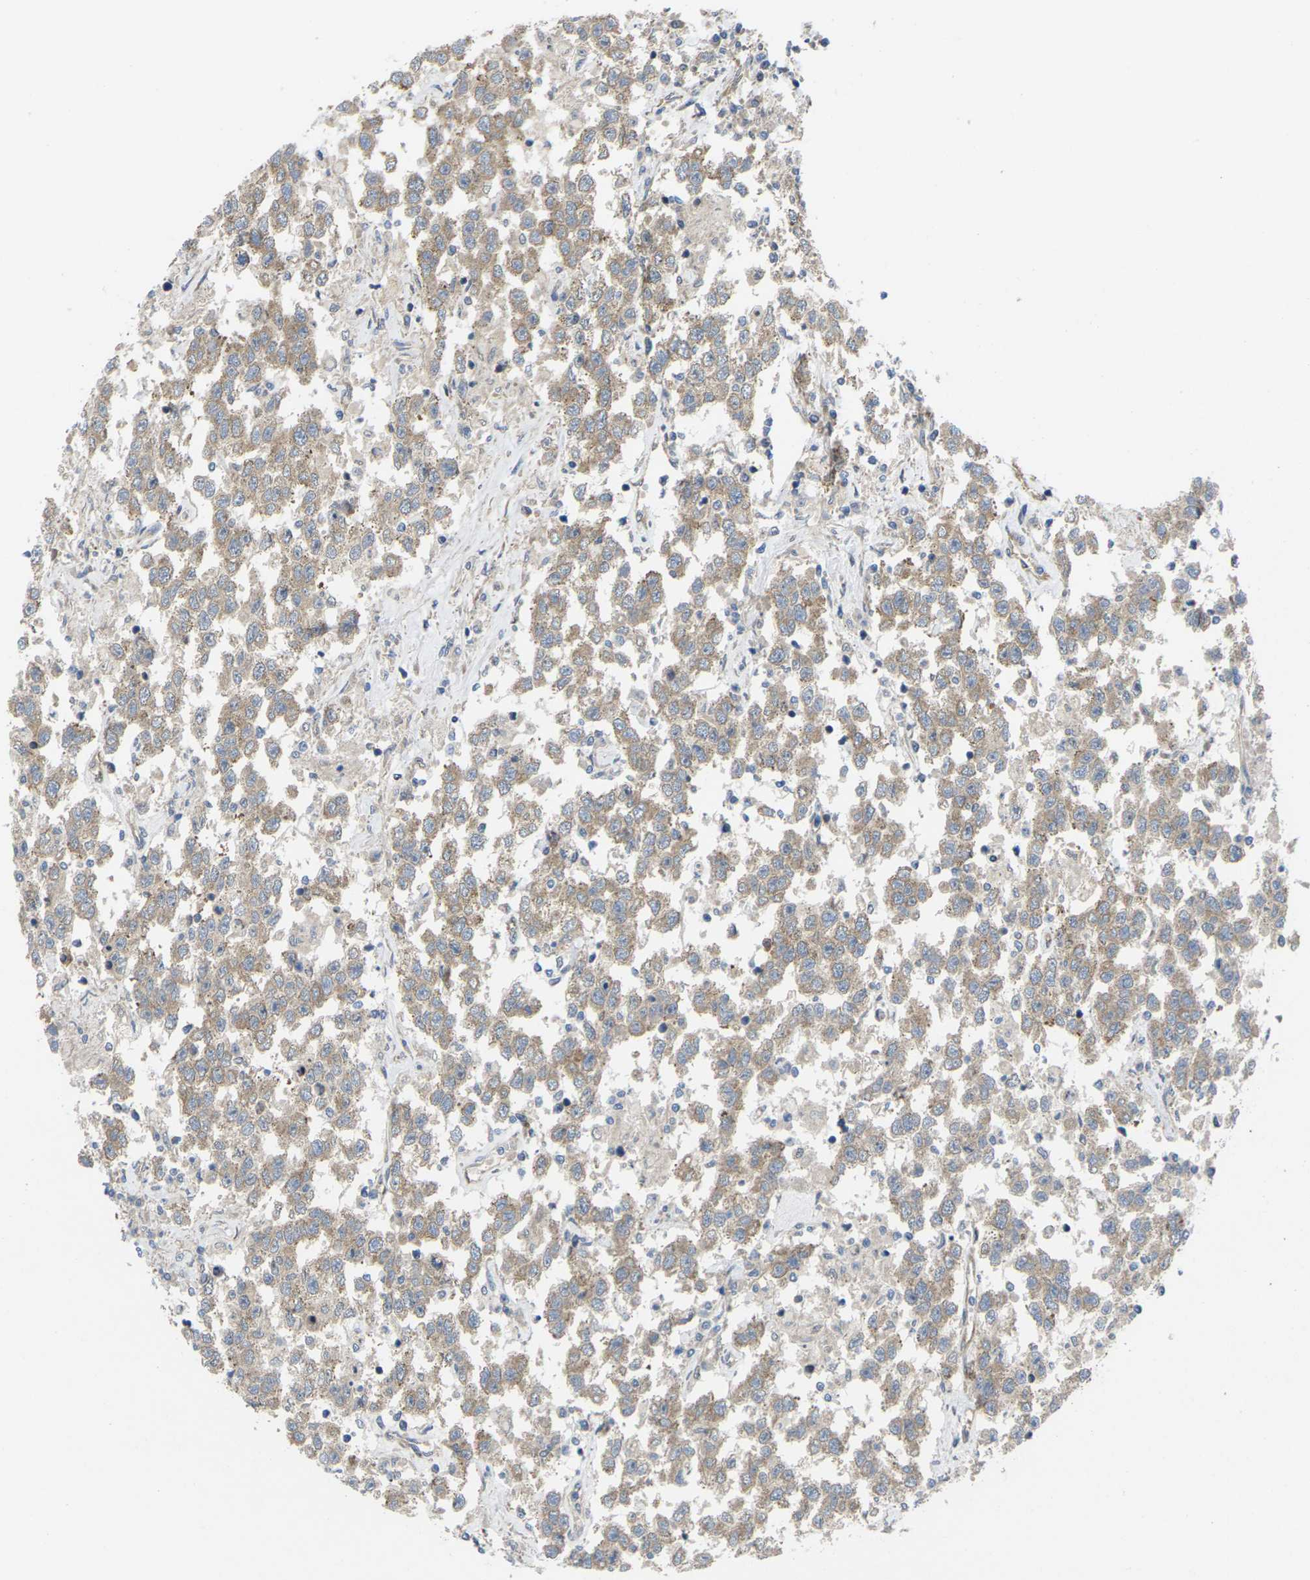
{"staining": {"intensity": "moderate", "quantity": ">75%", "location": "cytoplasmic/membranous"}, "tissue": "testis cancer", "cell_type": "Tumor cells", "image_type": "cancer", "snomed": [{"axis": "morphology", "description": "Seminoma, NOS"}, {"axis": "topography", "description": "Testis"}], "caption": "The micrograph displays a brown stain indicating the presence of a protein in the cytoplasmic/membranous of tumor cells in testis seminoma.", "gene": "TIAM1", "patient": {"sex": "male", "age": 41}}